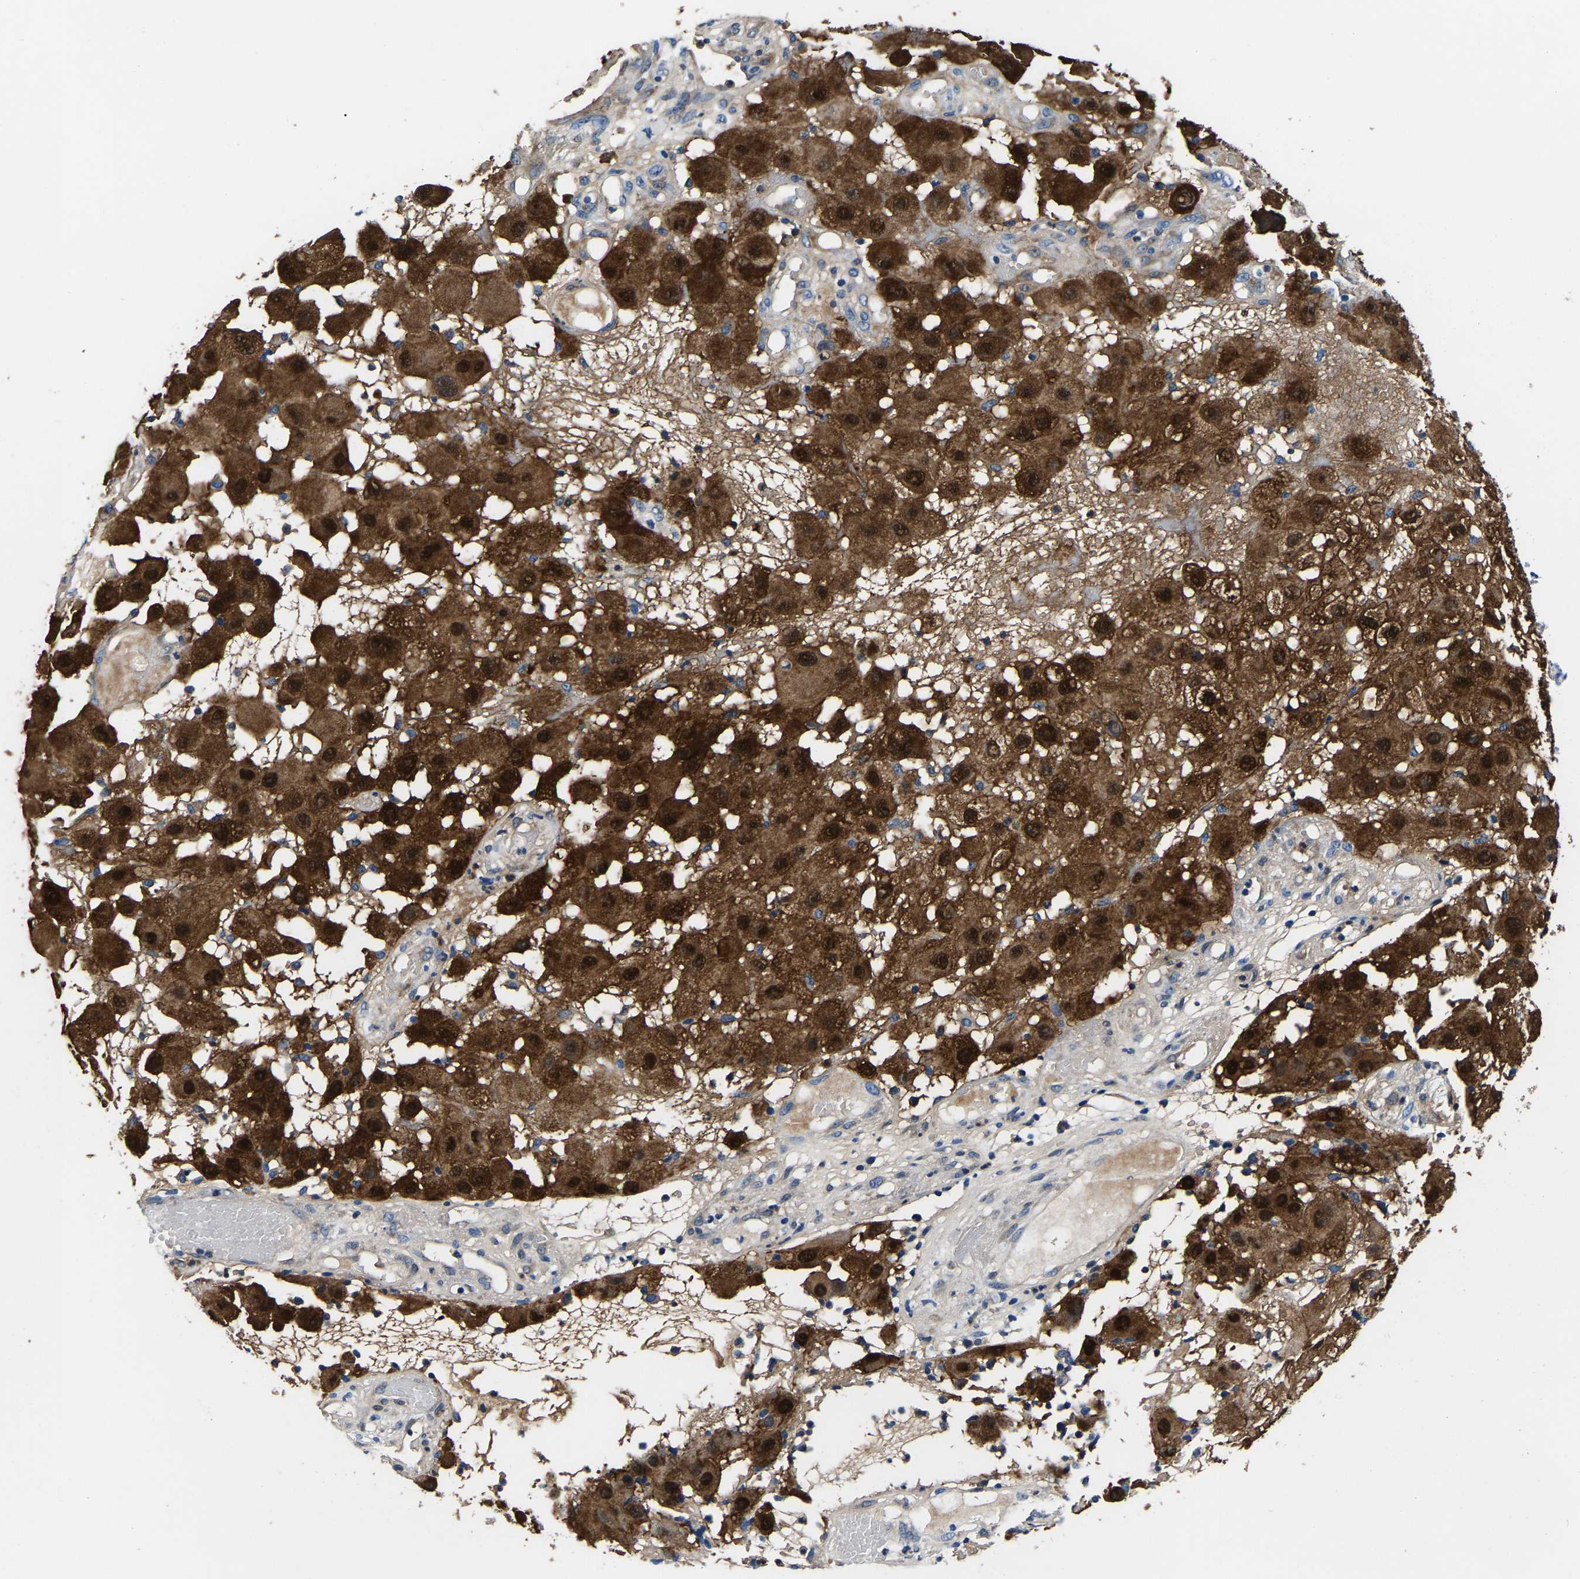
{"staining": {"intensity": "strong", "quantity": ">75%", "location": "cytoplasmic/membranous,nuclear"}, "tissue": "melanoma", "cell_type": "Tumor cells", "image_type": "cancer", "snomed": [{"axis": "morphology", "description": "Malignant melanoma, NOS"}, {"axis": "topography", "description": "Skin"}], "caption": "IHC staining of malignant melanoma, which reveals high levels of strong cytoplasmic/membranous and nuclear positivity in approximately >75% of tumor cells indicating strong cytoplasmic/membranous and nuclear protein expression. The staining was performed using DAB (brown) for protein detection and nuclei were counterstained in hematoxylin (blue).", "gene": "S100A13", "patient": {"sex": "female", "age": 81}}